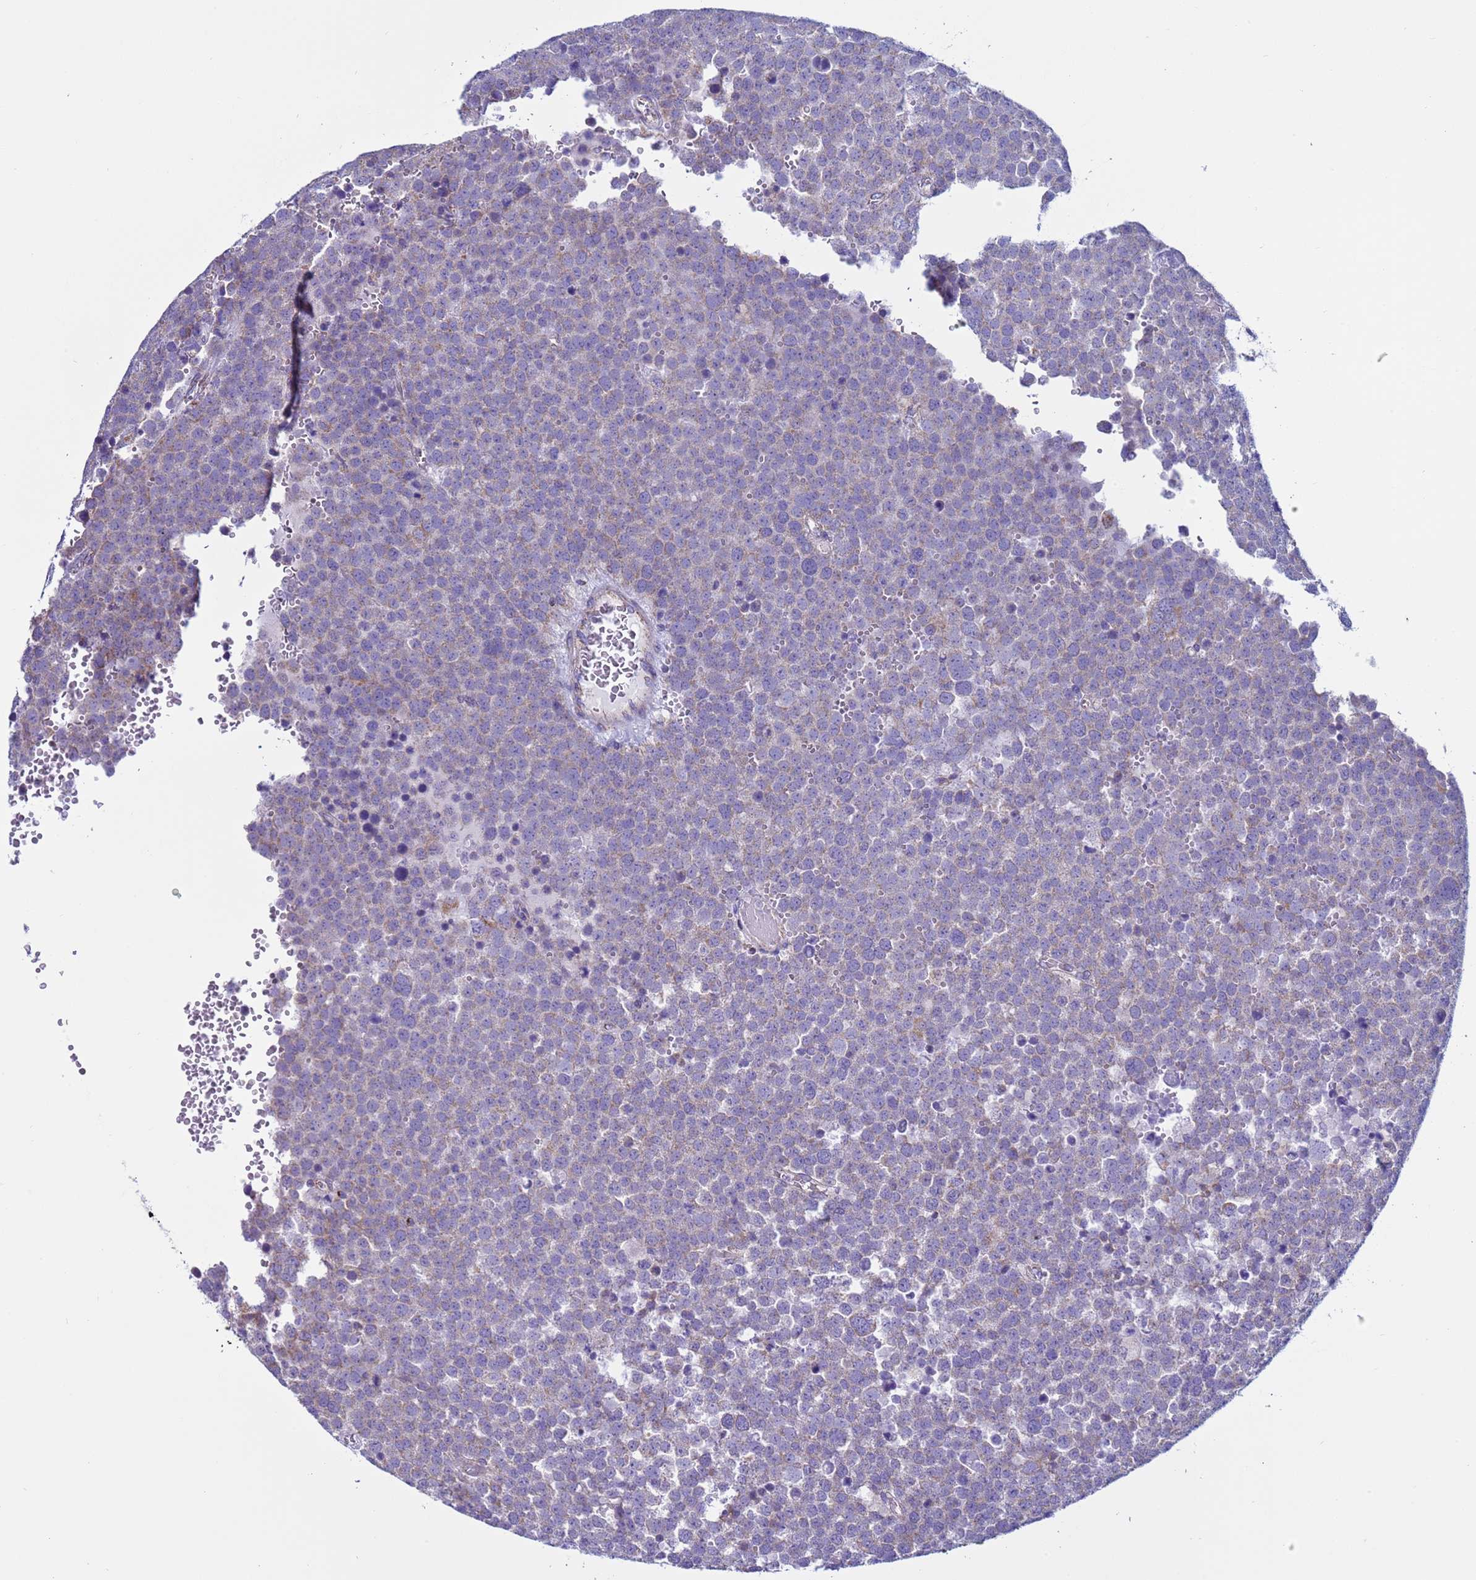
{"staining": {"intensity": "weak", "quantity": "<25%", "location": "cytoplasmic/membranous"}, "tissue": "testis cancer", "cell_type": "Tumor cells", "image_type": "cancer", "snomed": [{"axis": "morphology", "description": "Seminoma, NOS"}, {"axis": "topography", "description": "Testis"}], "caption": "DAB (3,3'-diaminobenzidine) immunohistochemical staining of human seminoma (testis) demonstrates no significant staining in tumor cells.", "gene": "NCALD", "patient": {"sex": "male", "age": 71}}